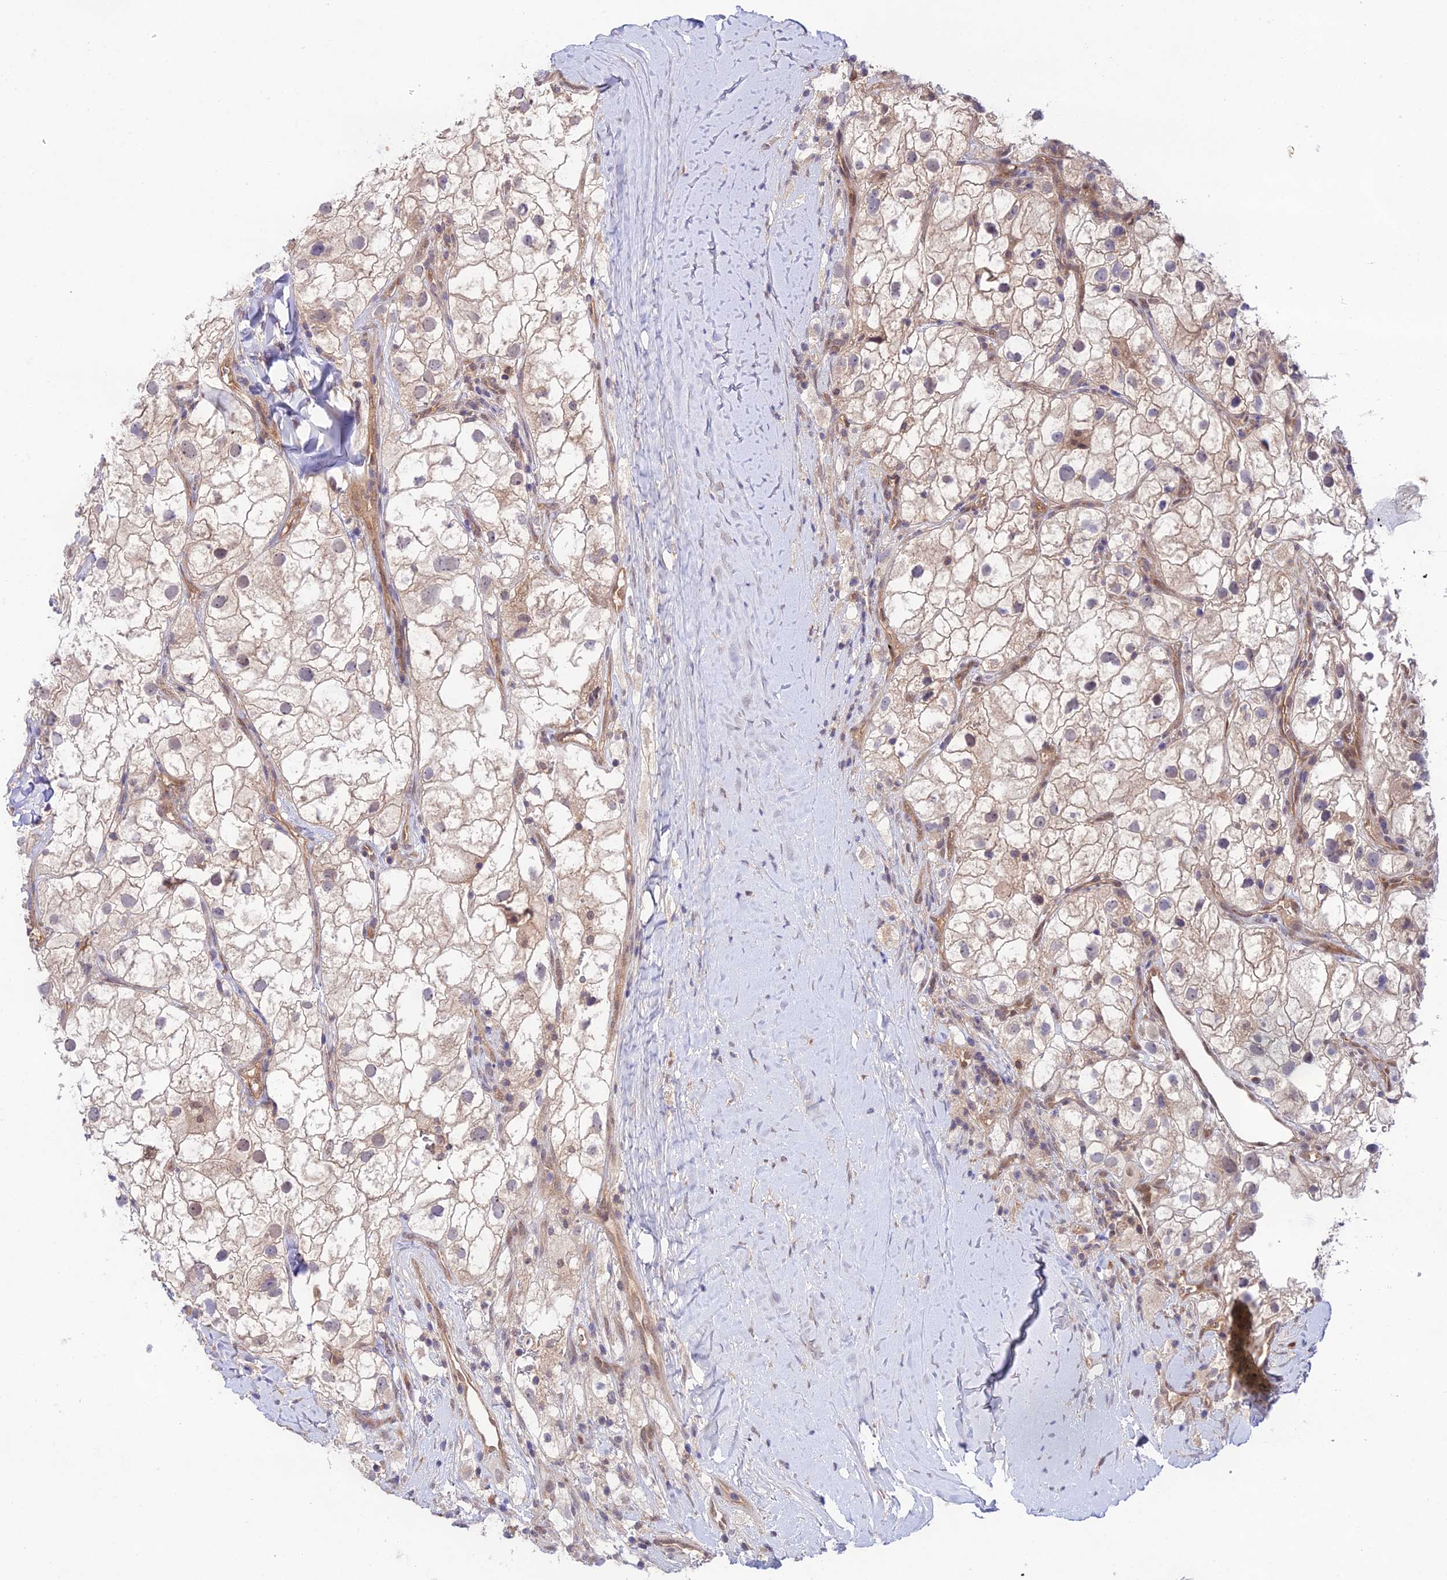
{"staining": {"intensity": "weak", "quantity": "25%-75%", "location": "cytoplasmic/membranous"}, "tissue": "renal cancer", "cell_type": "Tumor cells", "image_type": "cancer", "snomed": [{"axis": "morphology", "description": "Adenocarcinoma, NOS"}, {"axis": "topography", "description": "Kidney"}], "caption": "This image displays IHC staining of human renal cancer (adenocarcinoma), with low weak cytoplasmic/membranous positivity in approximately 25%-75% of tumor cells.", "gene": "TRIM40", "patient": {"sex": "male", "age": 59}}